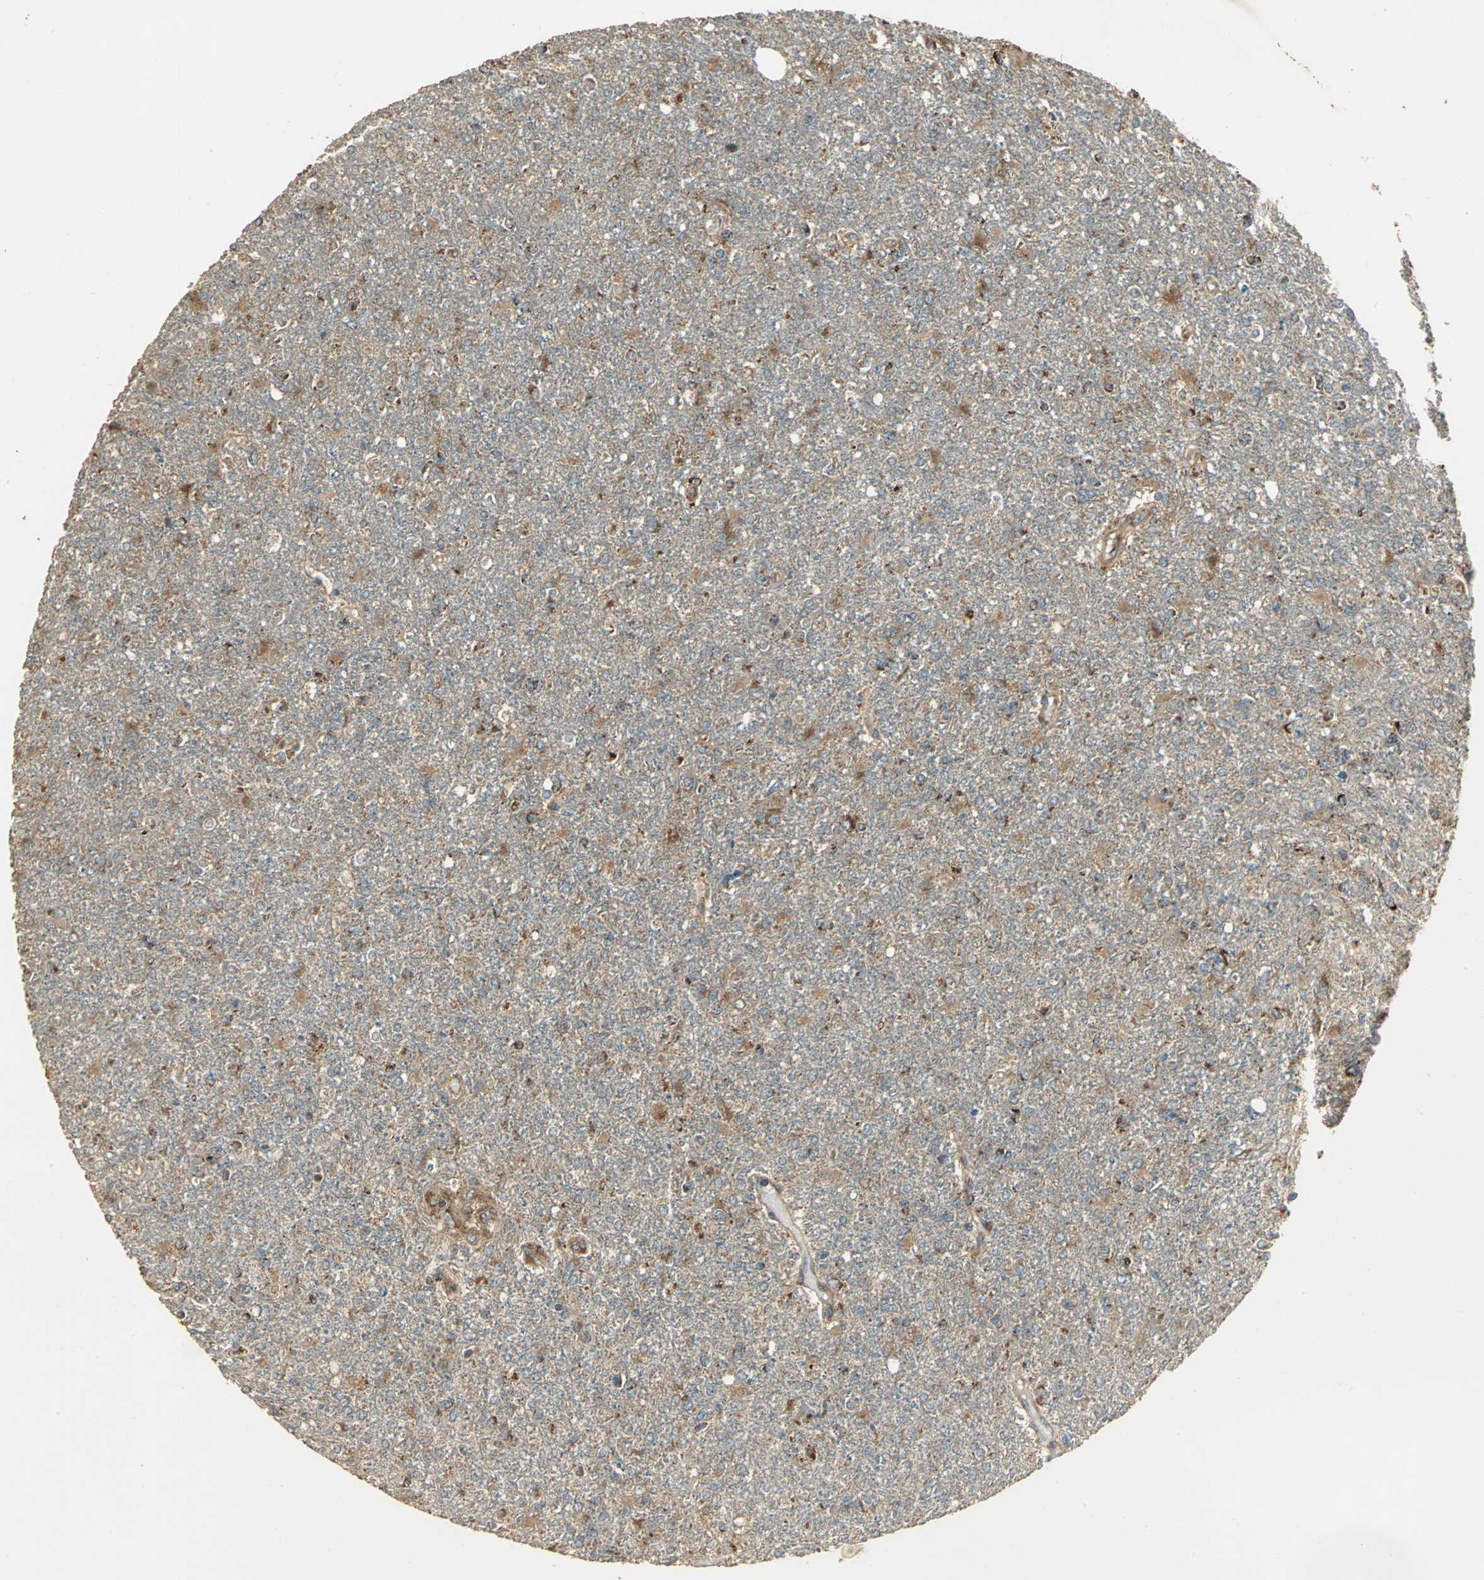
{"staining": {"intensity": "weak", "quantity": "25%-75%", "location": "cytoplasmic/membranous"}, "tissue": "glioma", "cell_type": "Tumor cells", "image_type": "cancer", "snomed": [{"axis": "morphology", "description": "Glioma, malignant, High grade"}, {"axis": "topography", "description": "Cerebral cortex"}], "caption": "This photomicrograph displays immunohistochemistry staining of malignant glioma (high-grade), with low weak cytoplasmic/membranous expression in approximately 25%-75% of tumor cells.", "gene": "KANK1", "patient": {"sex": "male", "age": 76}}